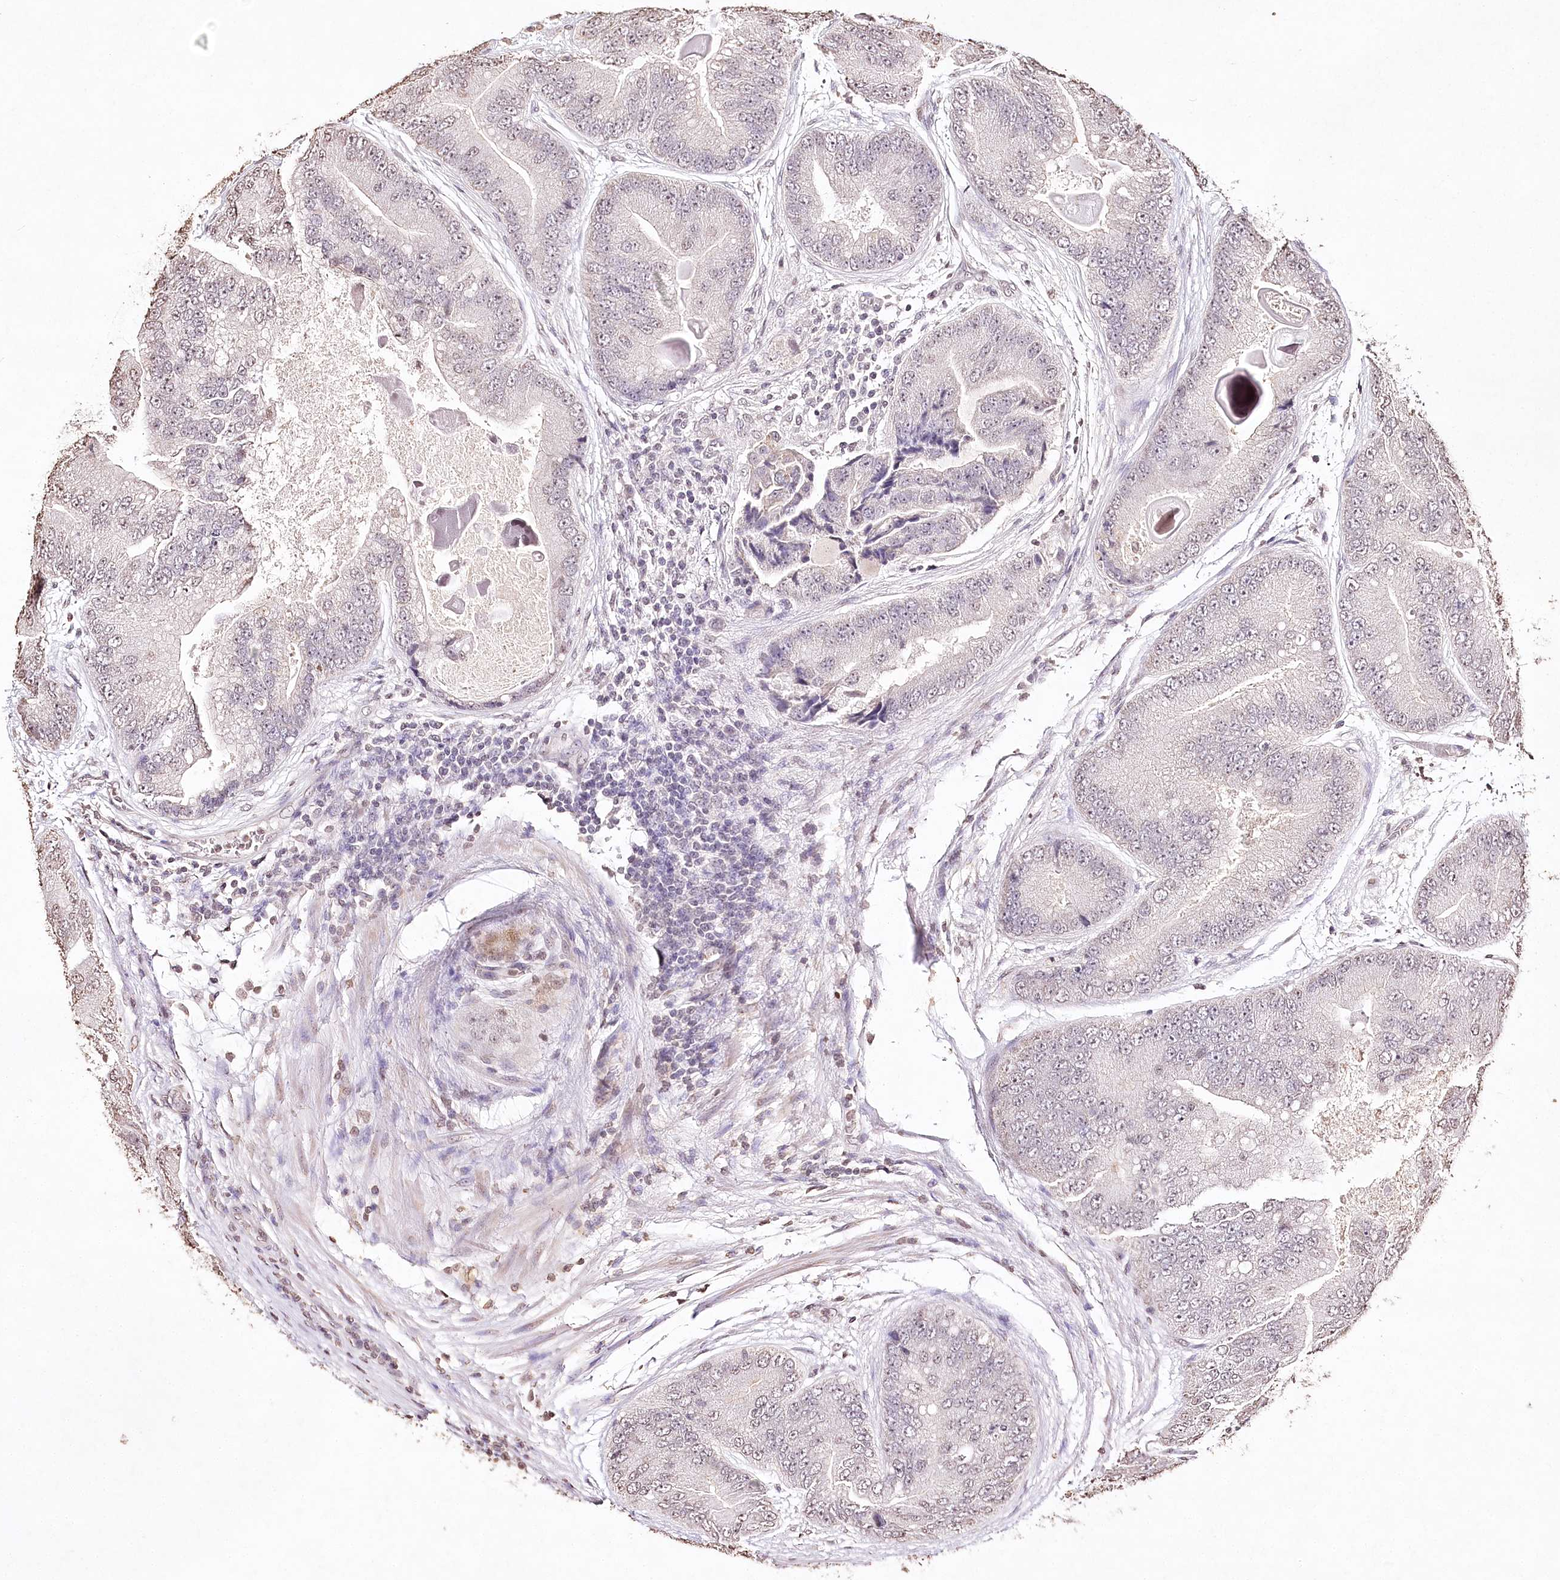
{"staining": {"intensity": "weak", "quantity": "<25%", "location": "nuclear"}, "tissue": "prostate cancer", "cell_type": "Tumor cells", "image_type": "cancer", "snomed": [{"axis": "morphology", "description": "Adenocarcinoma, High grade"}, {"axis": "topography", "description": "Prostate"}], "caption": "An immunohistochemistry (IHC) micrograph of prostate adenocarcinoma (high-grade) is shown. There is no staining in tumor cells of prostate adenocarcinoma (high-grade).", "gene": "DMXL1", "patient": {"sex": "male", "age": 70}}